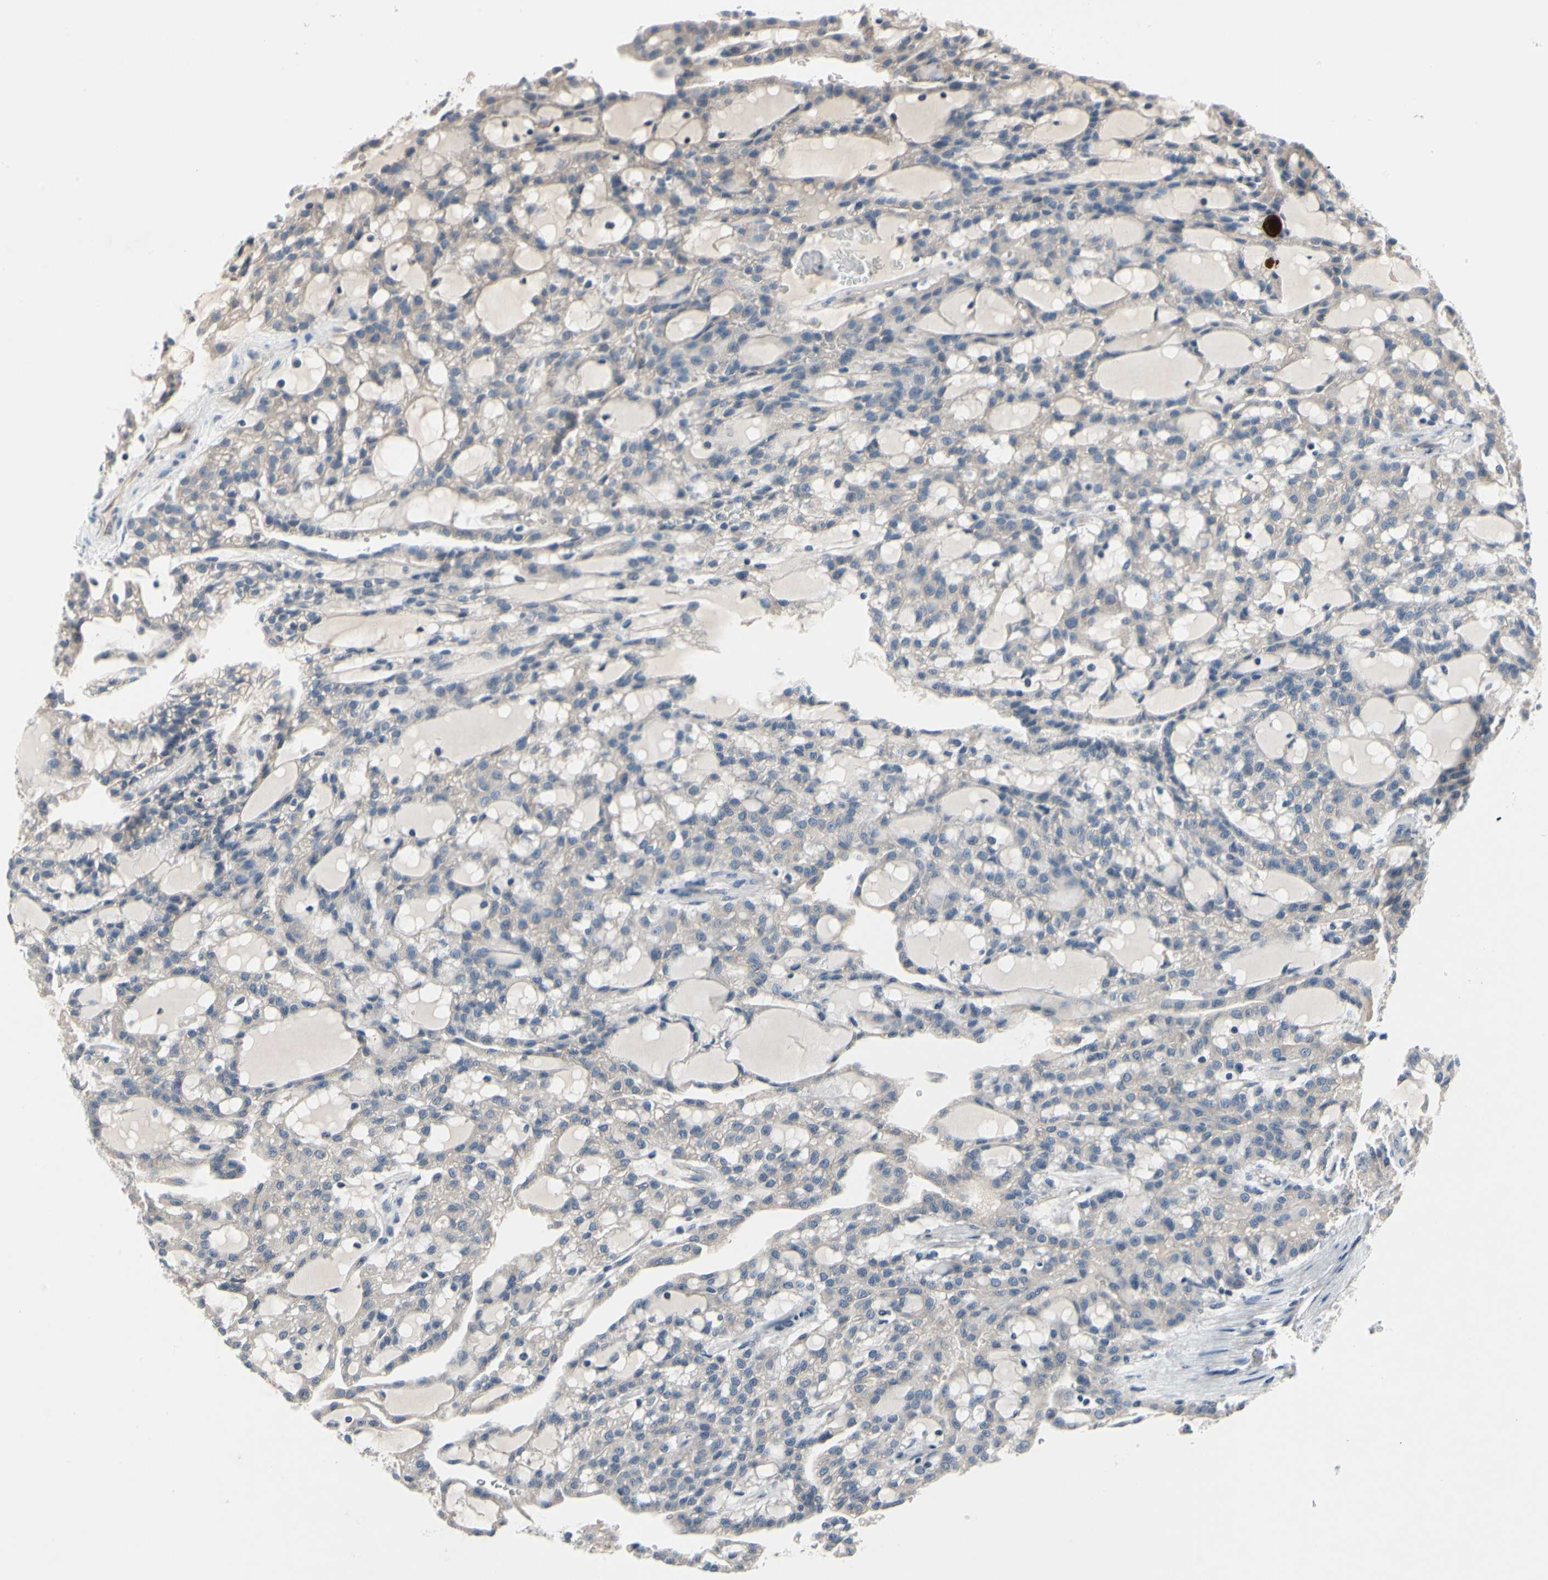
{"staining": {"intensity": "weak", "quantity": "<25%", "location": "cytoplasmic/membranous"}, "tissue": "renal cancer", "cell_type": "Tumor cells", "image_type": "cancer", "snomed": [{"axis": "morphology", "description": "Adenocarcinoma, NOS"}, {"axis": "topography", "description": "Kidney"}], "caption": "Immunohistochemistry (IHC) of human renal cancer (adenocarcinoma) exhibits no expression in tumor cells. (DAB (3,3'-diaminobenzidine) IHC with hematoxylin counter stain).", "gene": "SELENOK", "patient": {"sex": "male", "age": 63}}